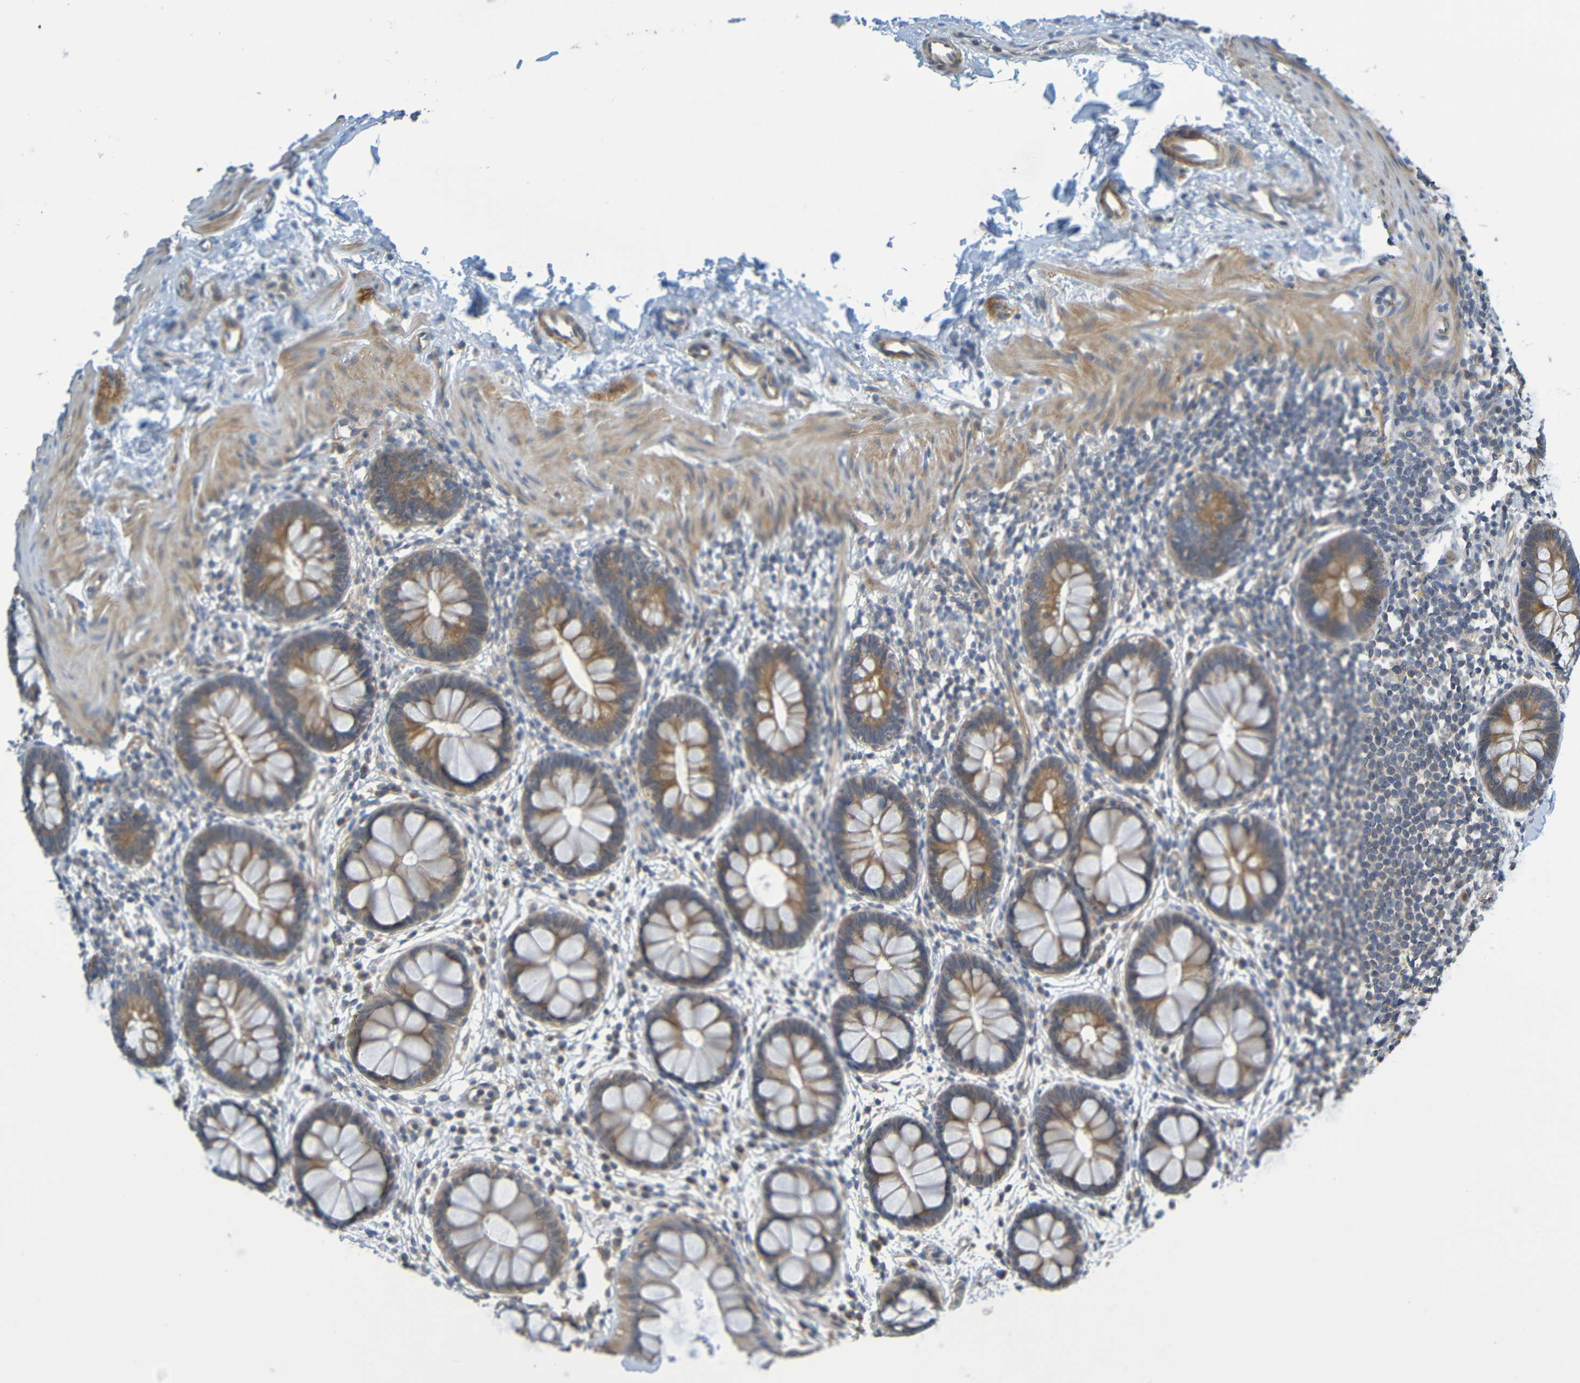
{"staining": {"intensity": "moderate", "quantity": ">75%", "location": "cytoplasmic/membranous"}, "tissue": "rectum", "cell_type": "Glandular cells", "image_type": "normal", "snomed": [{"axis": "morphology", "description": "Normal tissue, NOS"}, {"axis": "topography", "description": "Rectum"}], "caption": "A brown stain highlights moderate cytoplasmic/membranous staining of a protein in glandular cells of normal human rectum. The staining is performed using DAB brown chromogen to label protein expression. The nuclei are counter-stained blue using hematoxylin.", "gene": "CYP4F2", "patient": {"sex": "female", "age": 24}}